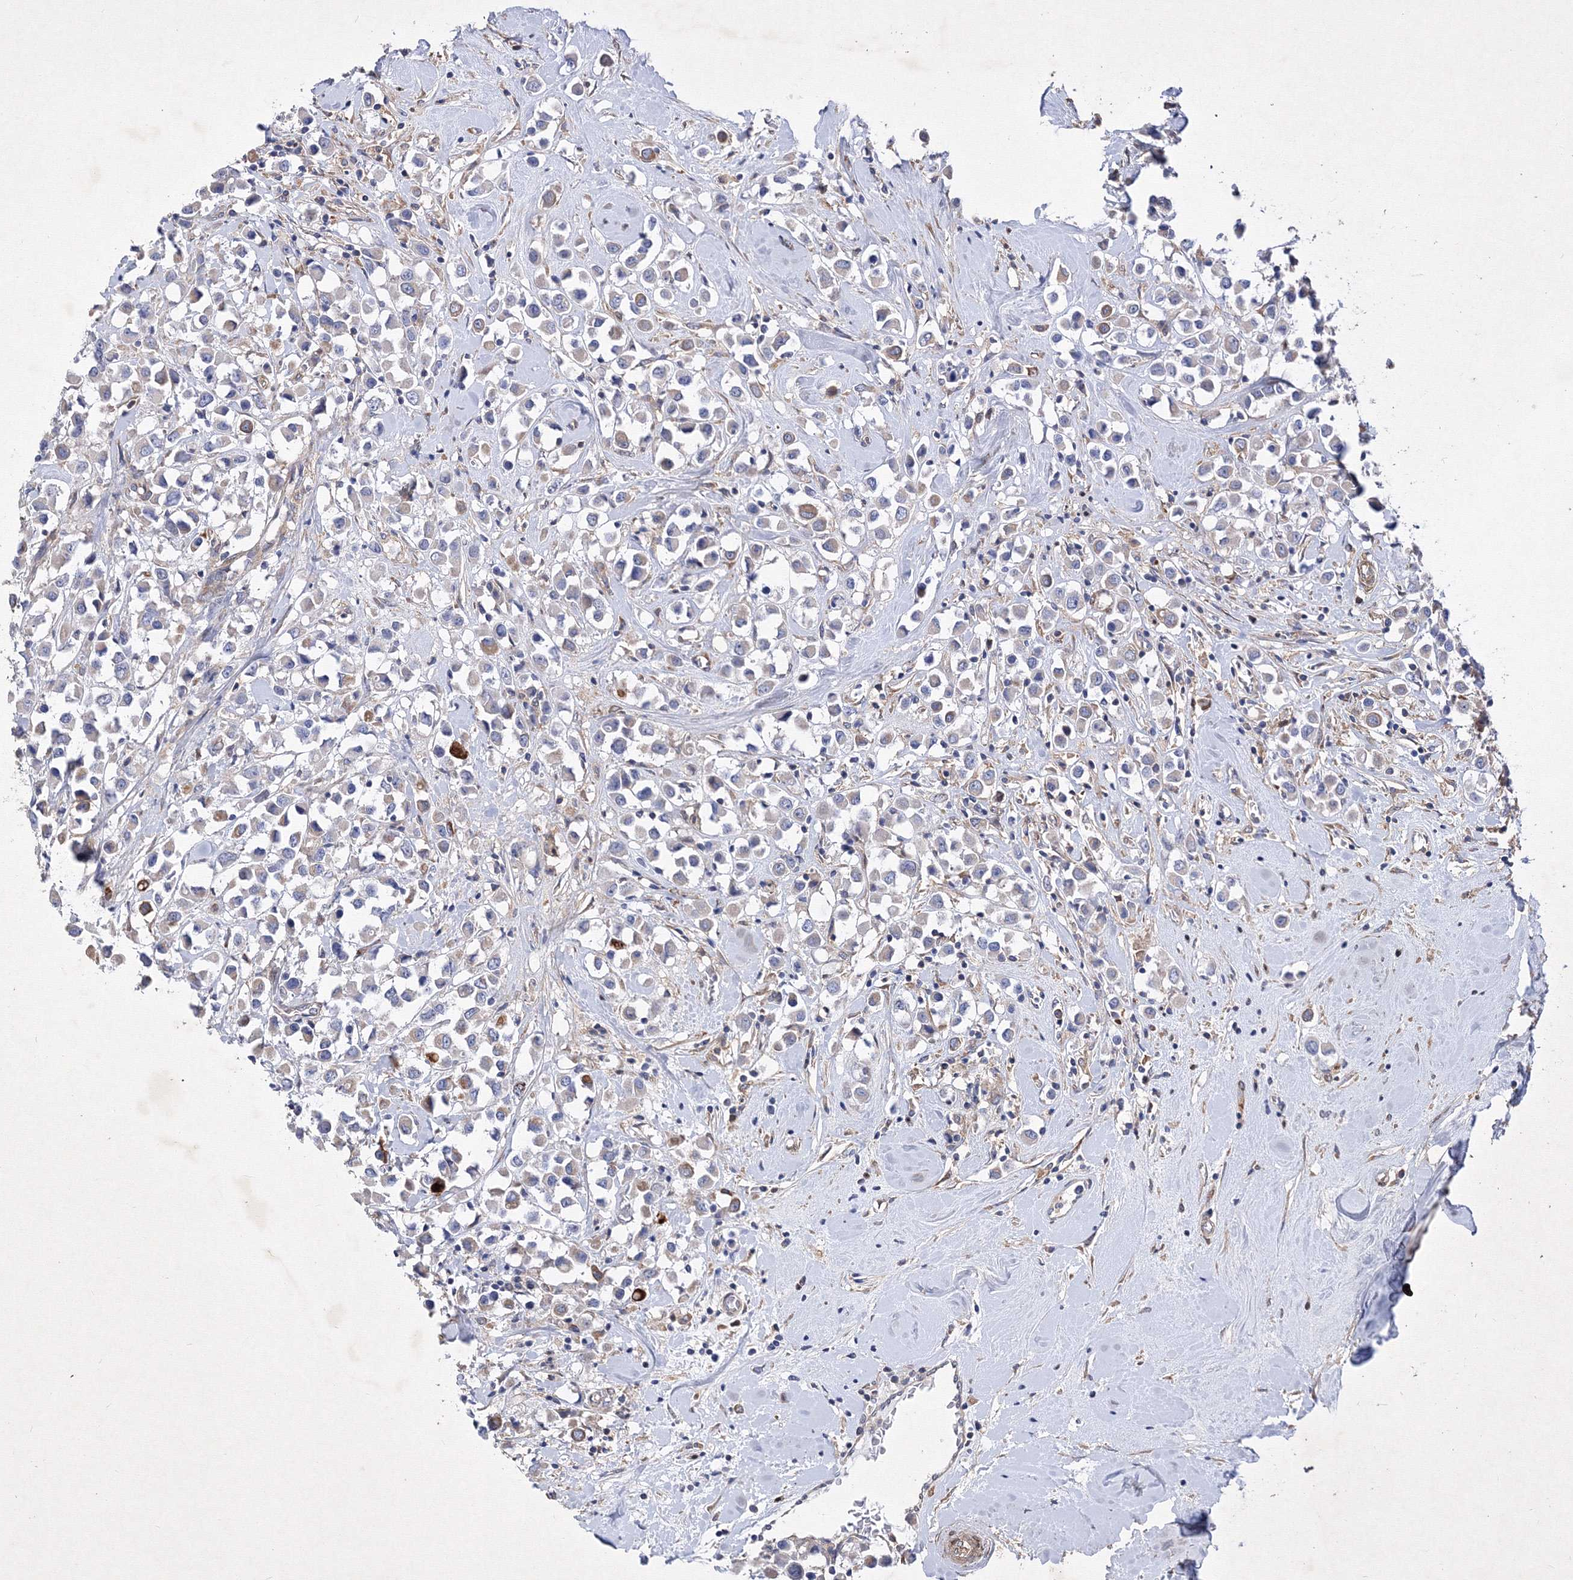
{"staining": {"intensity": "weak", "quantity": "25%-75%", "location": "cytoplasmic/membranous"}, "tissue": "breast cancer", "cell_type": "Tumor cells", "image_type": "cancer", "snomed": [{"axis": "morphology", "description": "Duct carcinoma"}, {"axis": "topography", "description": "Breast"}], "caption": "Immunohistochemical staining of human breast infiltrating ductal carcinoma displays low levels of weak cytoplasmic/membranous expression in about 25%-75% of tumor cells. (Stains: DAB in brown, nuclei in blue, Microscopy: brightfield microscopy at high magnification).", "gene": "SNX18", "patient": {"sex": "female", "age": 61}}